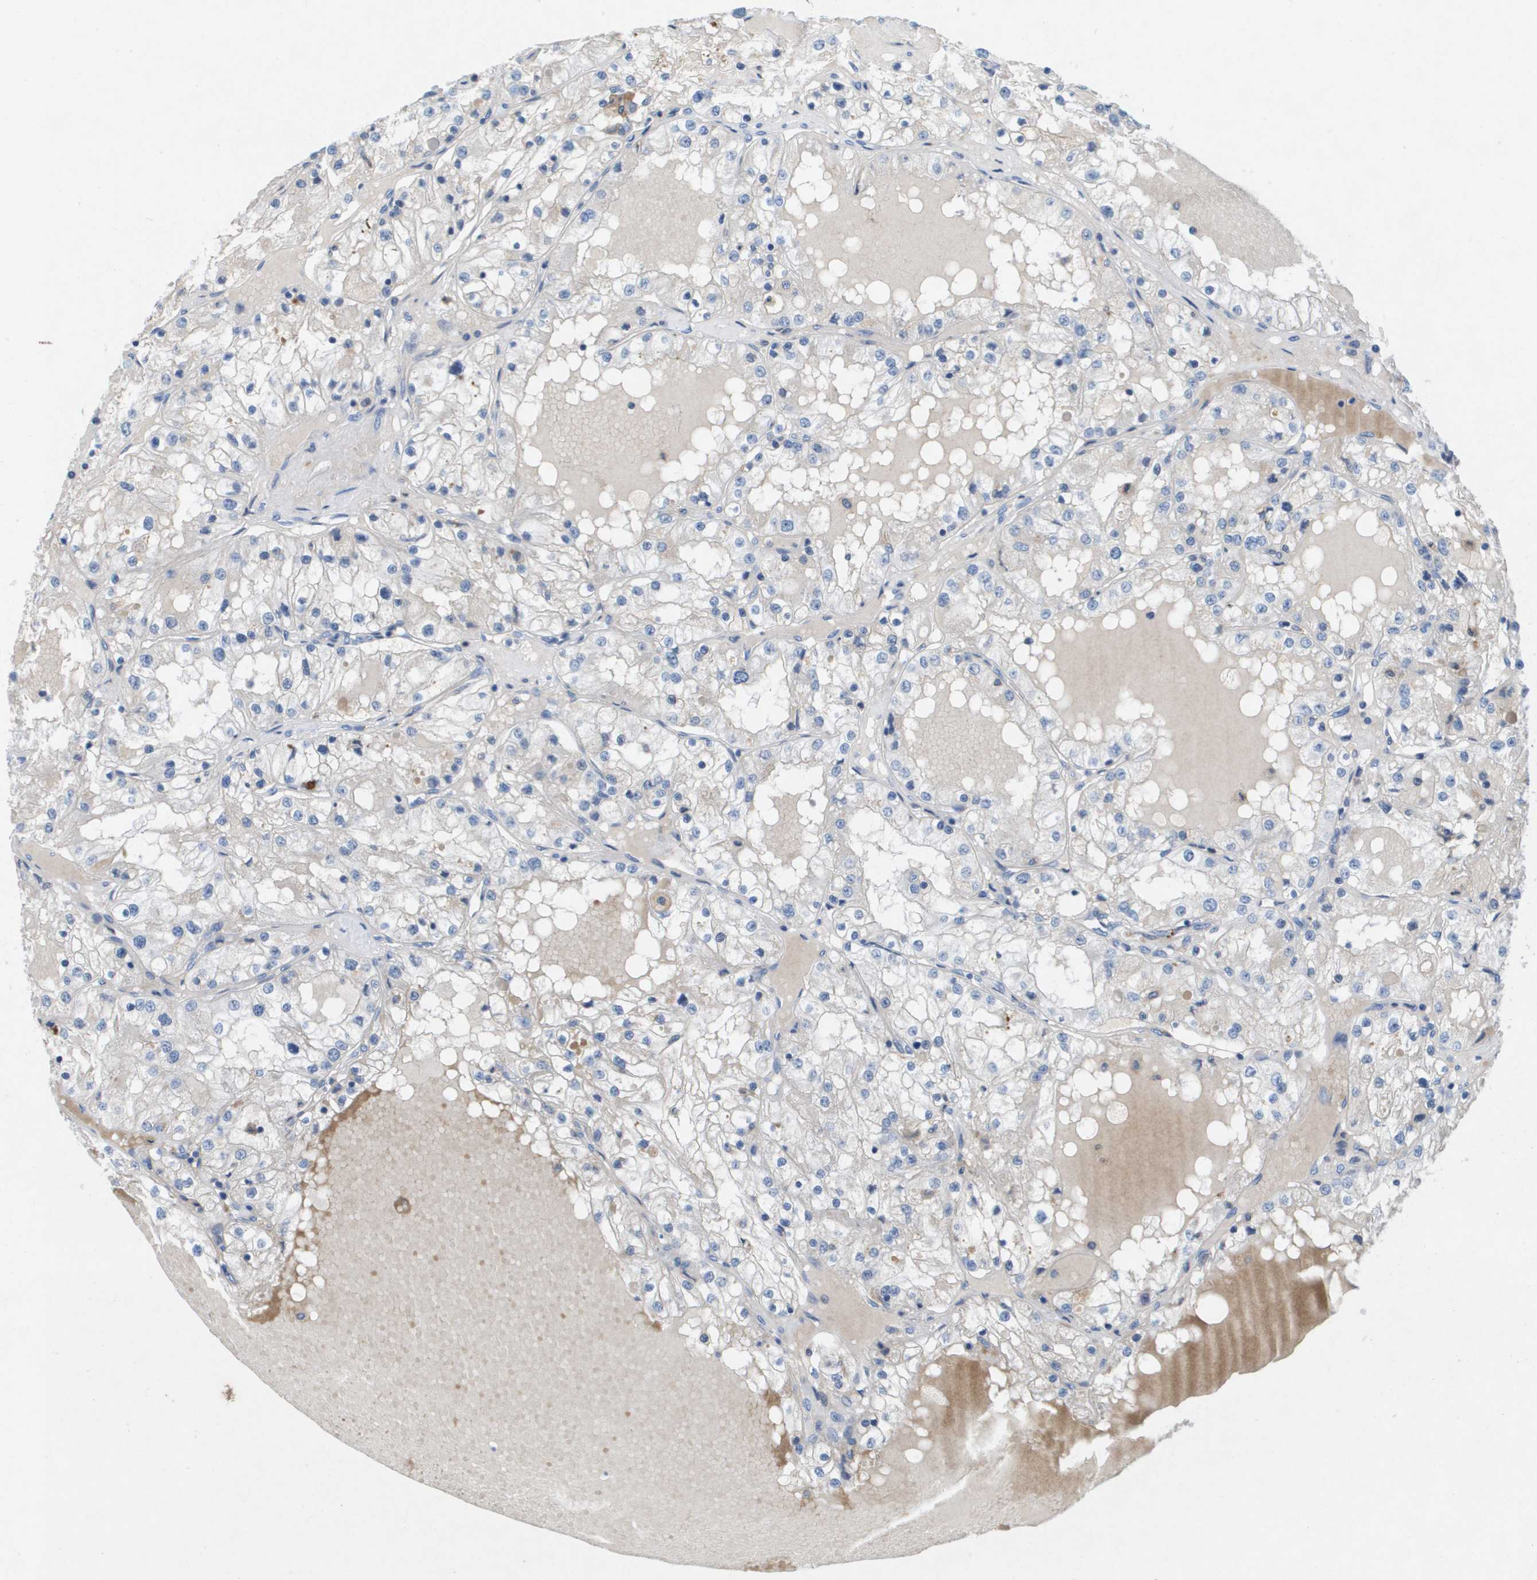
{"staining": {"intensity": "negative", "quantity": "none", "location": "none"}, "tissue": "renal cancer", "cell_type": "Tumor cells", "image_type": "cancer", "snomed": [{"axis": "morphology", "description": "Adenocarcinoma, NOS"}, {"axis": "topography", "description": "Kidney"}], "caption": "High power microscopy histopathology image of an IHC image of renal cancer, revealing no significant staining in tumor cells. (Immunohistochemistry (ihc), brightfield microscopy, high magnification).", "gene": "LIPG", "patient": {"sex": "male", "age": 68}}